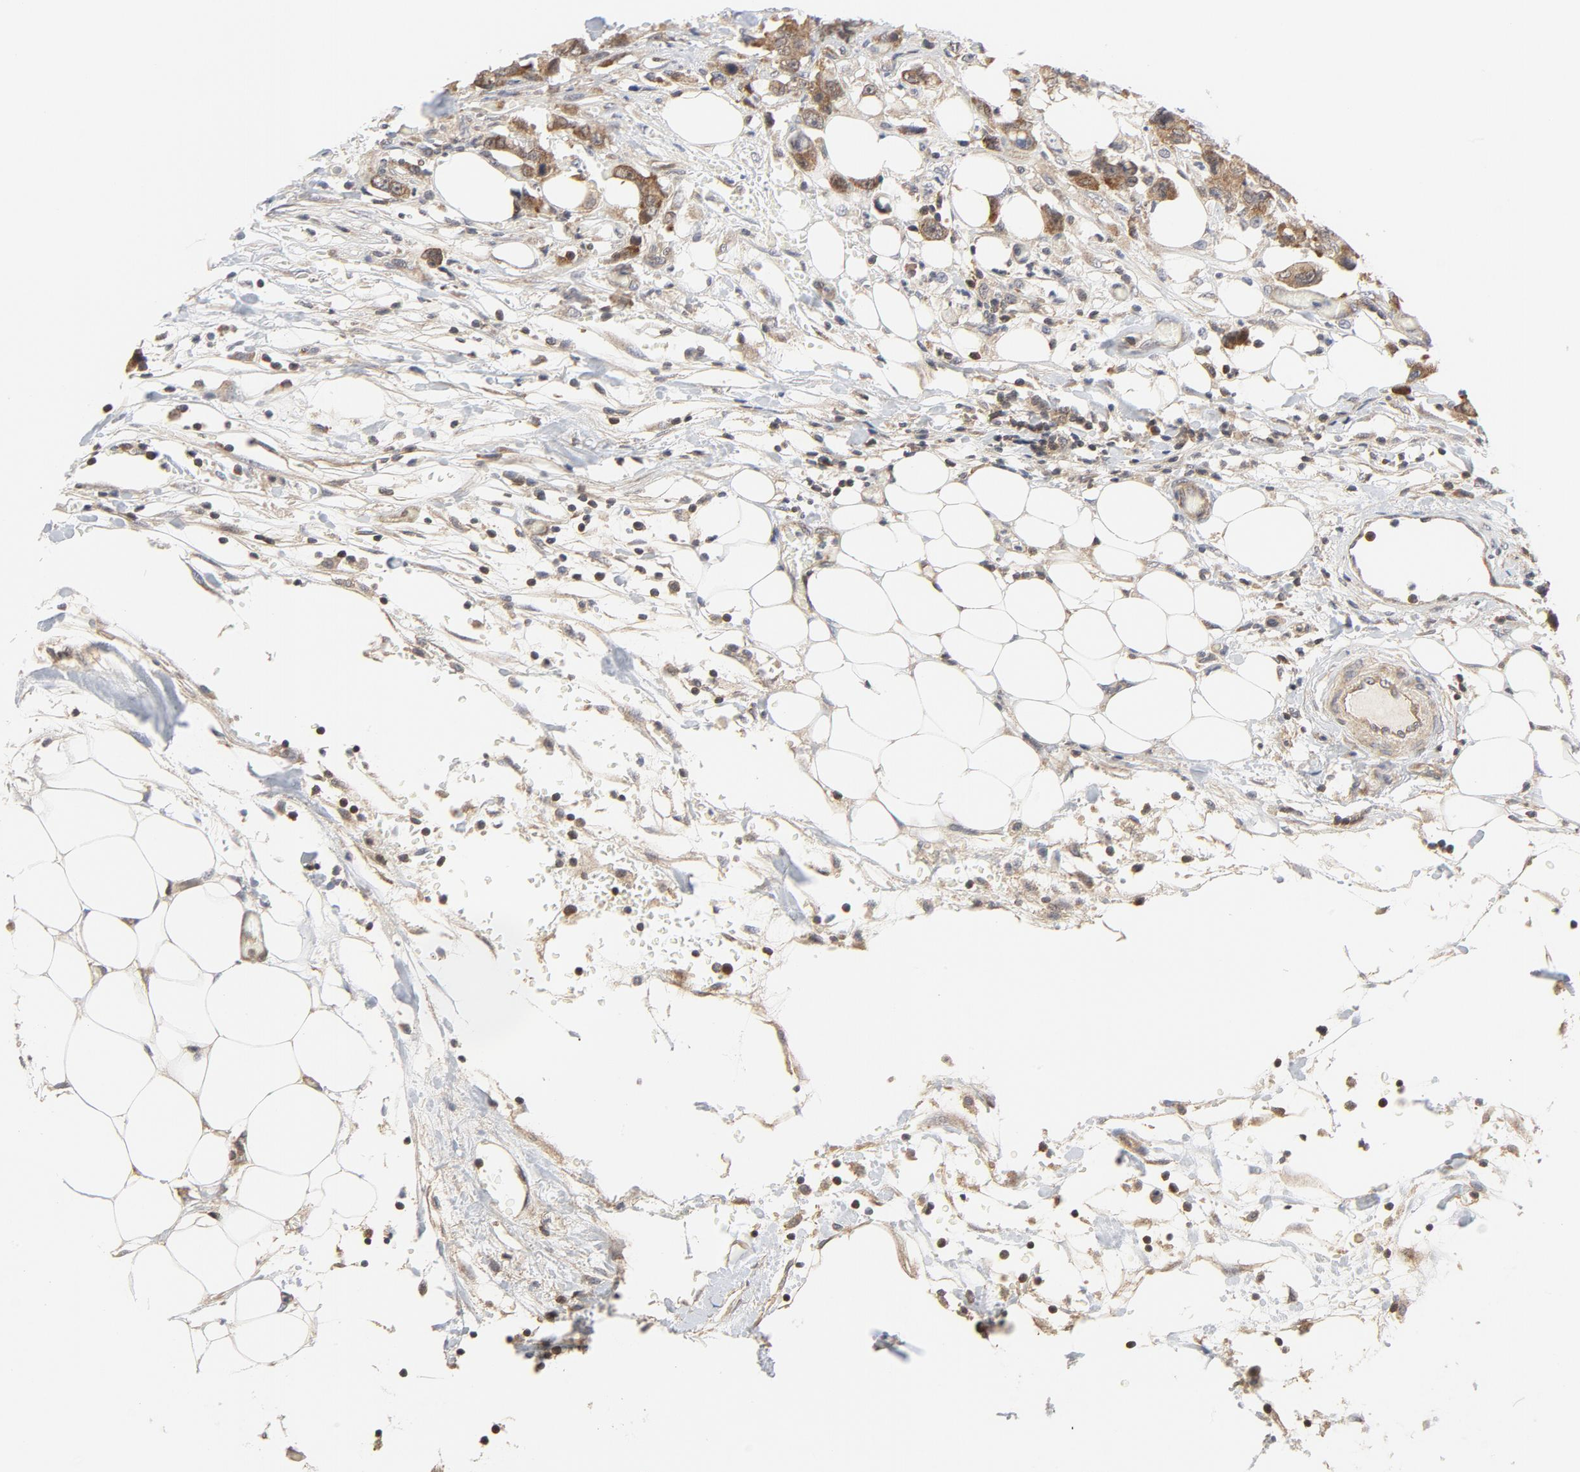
{"staining": {"intensity": "moderate", "quantity": ">75%", "location": "cytoplasmic/membranous"}, "tissue": "colorectal cancer", "cell_type": "Tumor cells", "image_type": "cancer", "snomed": [{"axis": "morphology", "description": "Adenocarcinoma, NOS"}, {"axis": "topography", "description": "Colon"}], "caption": "Tumor cells demonstrate medium levels of moderate cytoplasmic/membranous expression in about >75% of cells in adenocarcinoma (colorectal).", "gene": "MAP2K7", "patient": {"sex": "female", "age": 86}}